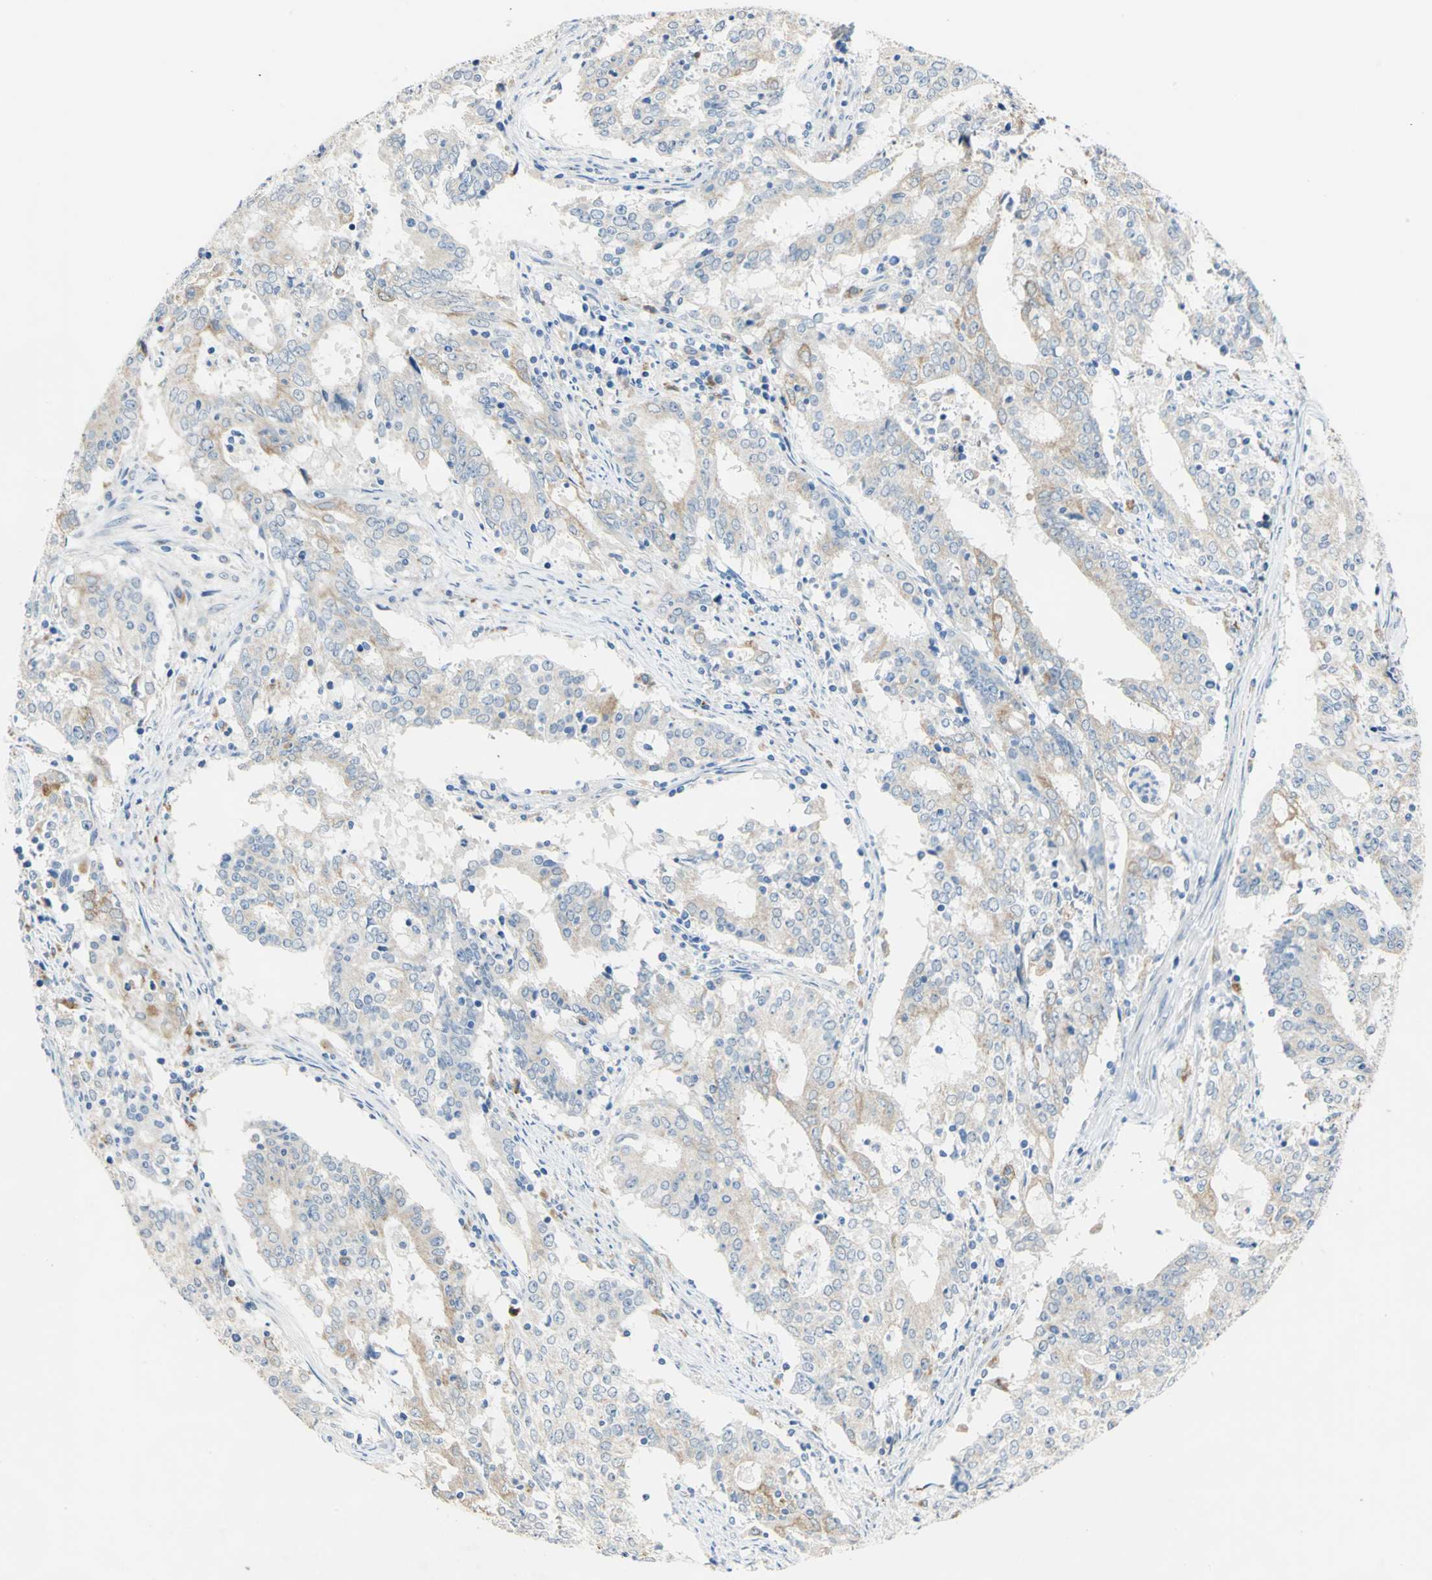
{"staining": {"intensity": "weak", "quantity": ">75%", "location": "cytoplasmic/membranous"}, "tissue": "cervical cancer", "cell_type": "Tumor cells", "image_type": "cancer", "snomed": [{"axis": "morphology", "description": "Adenocarcinoma, NOS"}, {"axis": "topography", "description": "Cervix"}], "caption": "Immunohistochemistry (IHC) photomicrograph of neoplastic tissue: adenocarcinoma (cervical) stained using immunohistochemistry (IHC) shows low levels of weak protein expression localized specifically in the cytoplasmic/membranous of tumor cells, appearing as a cytoplasmic/membranous brown color.", "gene": "RASD2", "patient": {"sex": "female", "age": 44}}